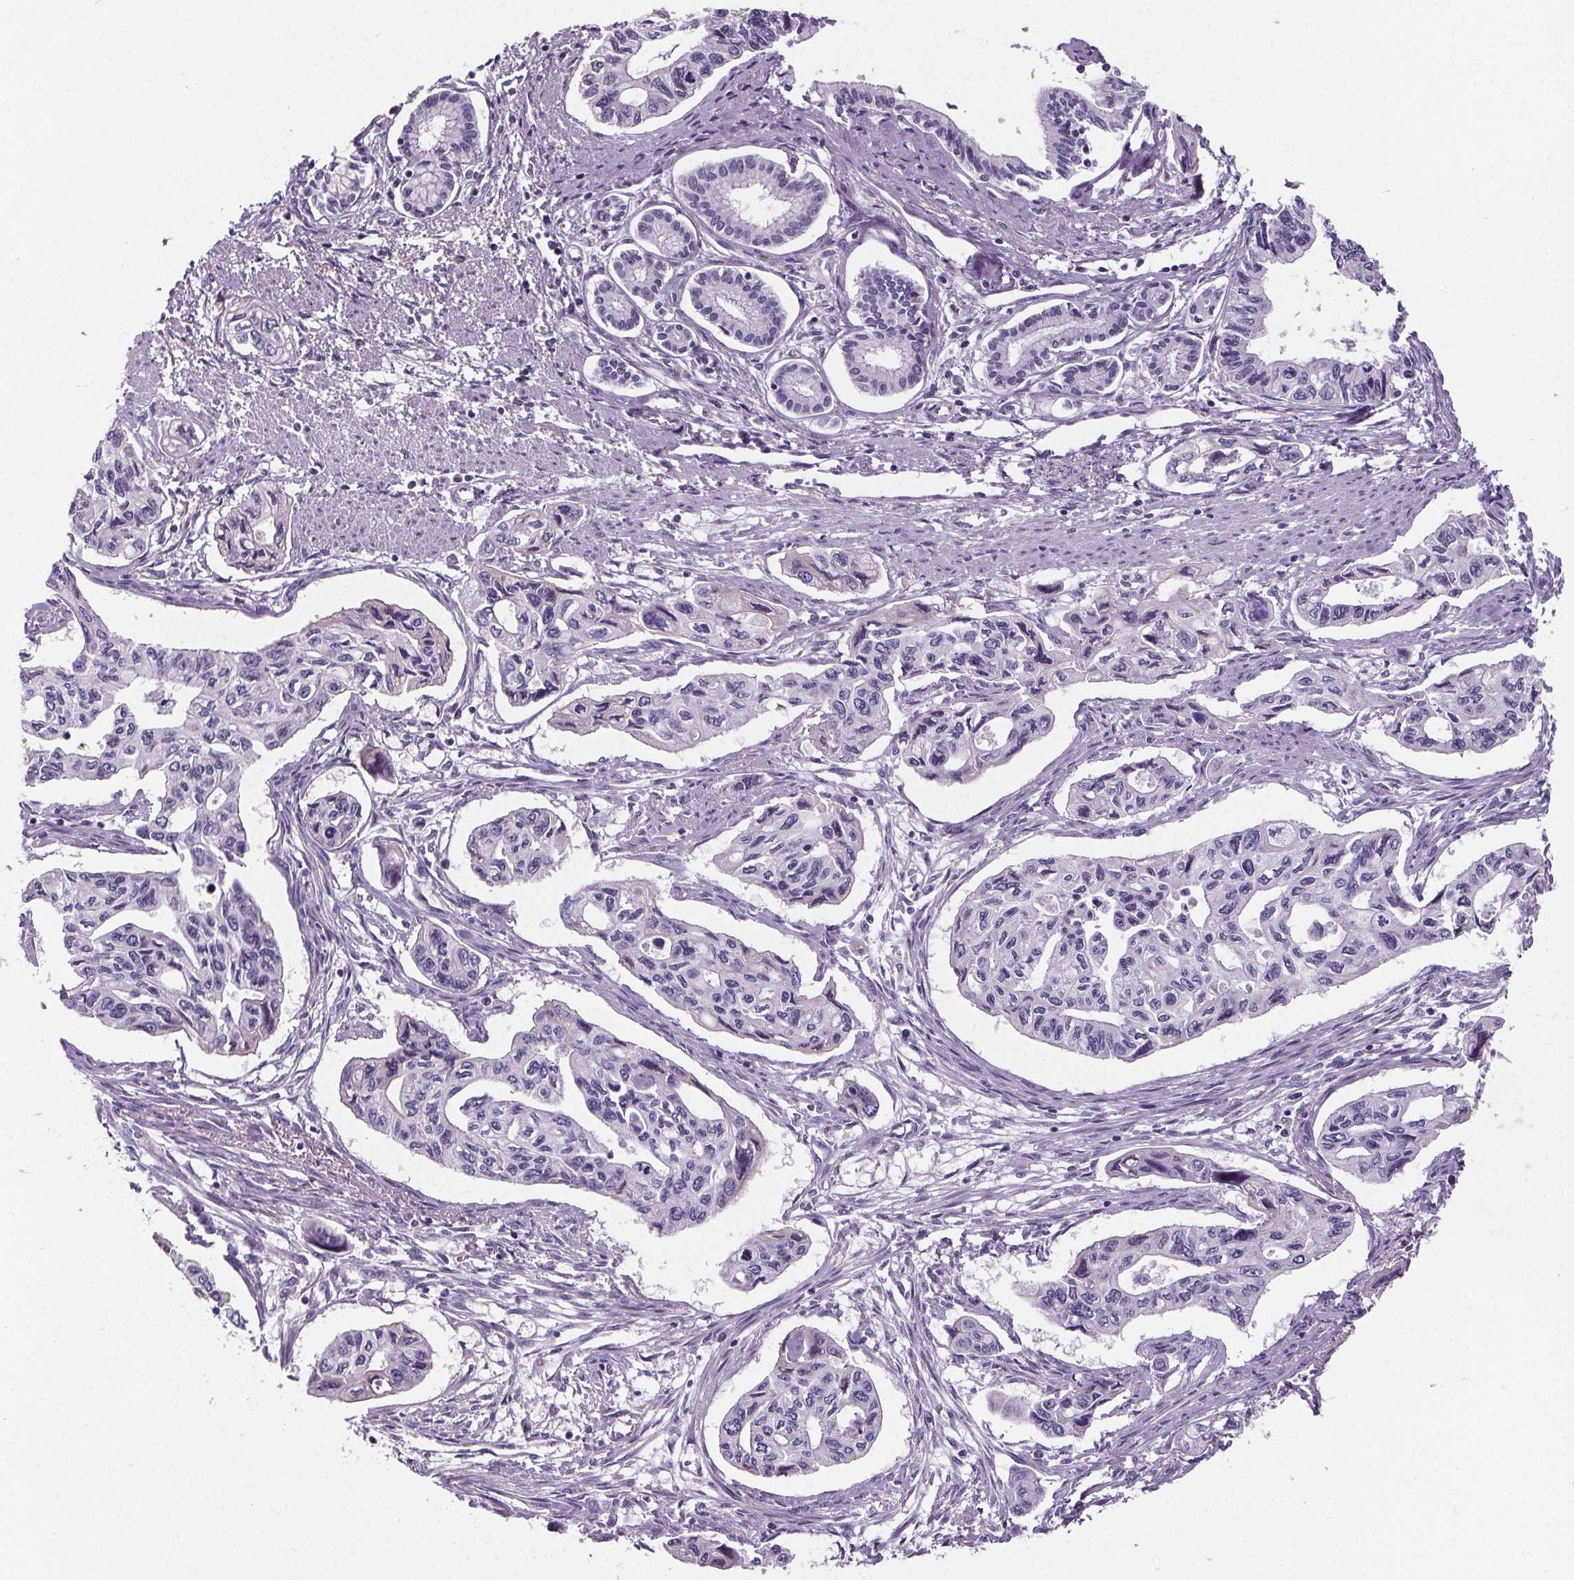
{"staining": {"intensity": "negative", "quantity": "none", "location": "none"}, "tissue": "pancreatic cancer", "cell_type": "Tumor cells", "image_type": "cancer", "snomed": [{"axis": "morphology", "description": "Adenocarcinoma, NOS"}, {"axis": "topography", "description": "Pancreas"}], "caption": "DAB (3,3'-diaminobenzidine) immunohistochemical staining of human pancreatic cancer exhibits no significant positivity in tumor cells.", "gene": "CD5L", "patient": {"sex": "female", "age": 76}}